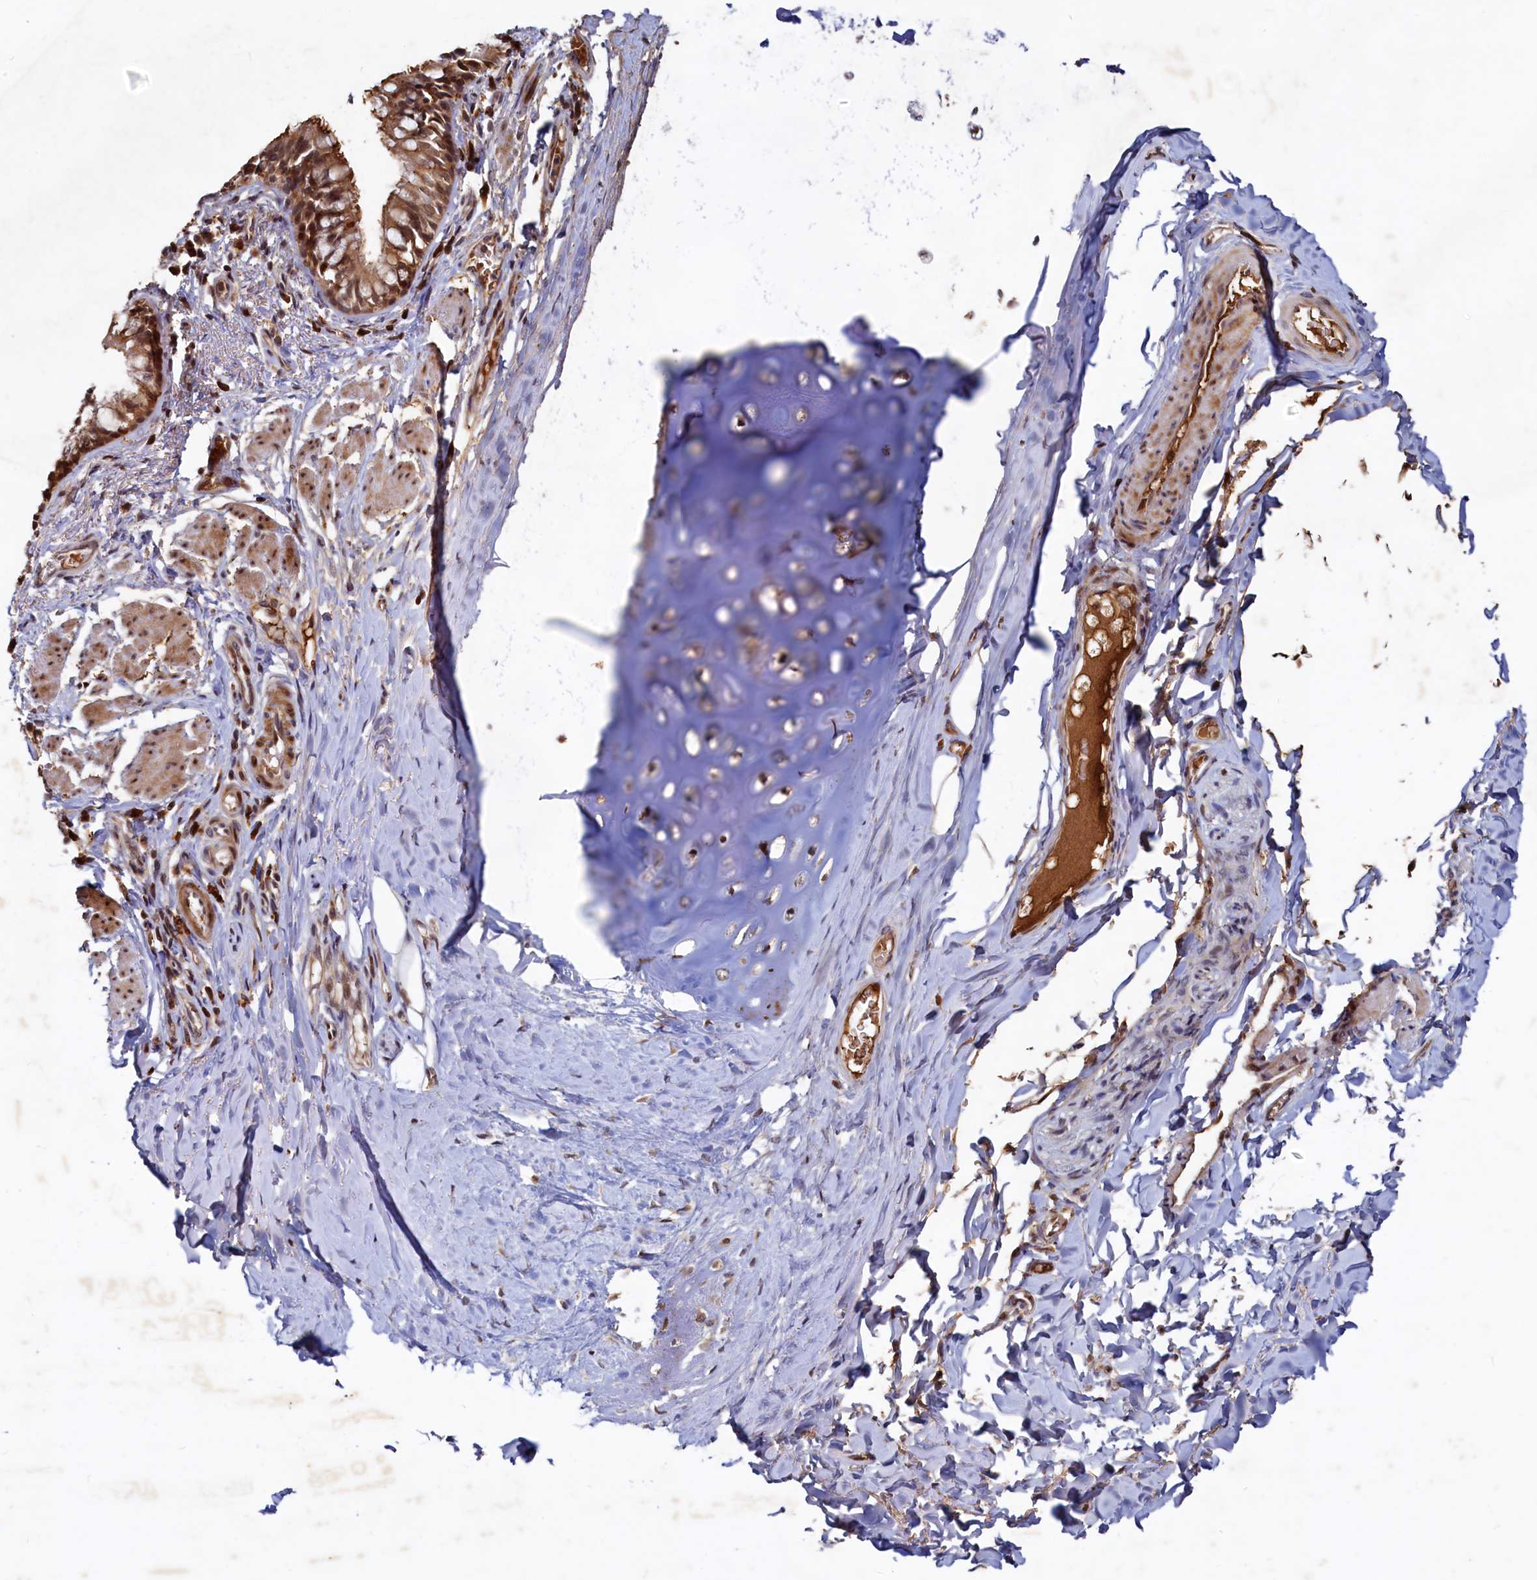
{"staining": {"intensity": "moderate", "quantity": ">75%", "location": "cytoplasmic/membranous,nuclear"}, "tissue": "bronchus", "cell_type": "Respiratory epithelial cells", "image_type": "normal", "snomed": [{"axis": "morphology", "description": "Normal tissue, NOS"}, {"axis": "topography", "description": "Cartilage tissue"}, {"axis": "topography", "description": "Bronchus"}], "caption": "A micrograph of bronchus stained for a protein displays moderate cytoplasmic/membranous,nuclear brown staining in respiratory epithelial cells.", "gene": "TRAPPC4", "patient": {"sex": "female", "age": 36}}